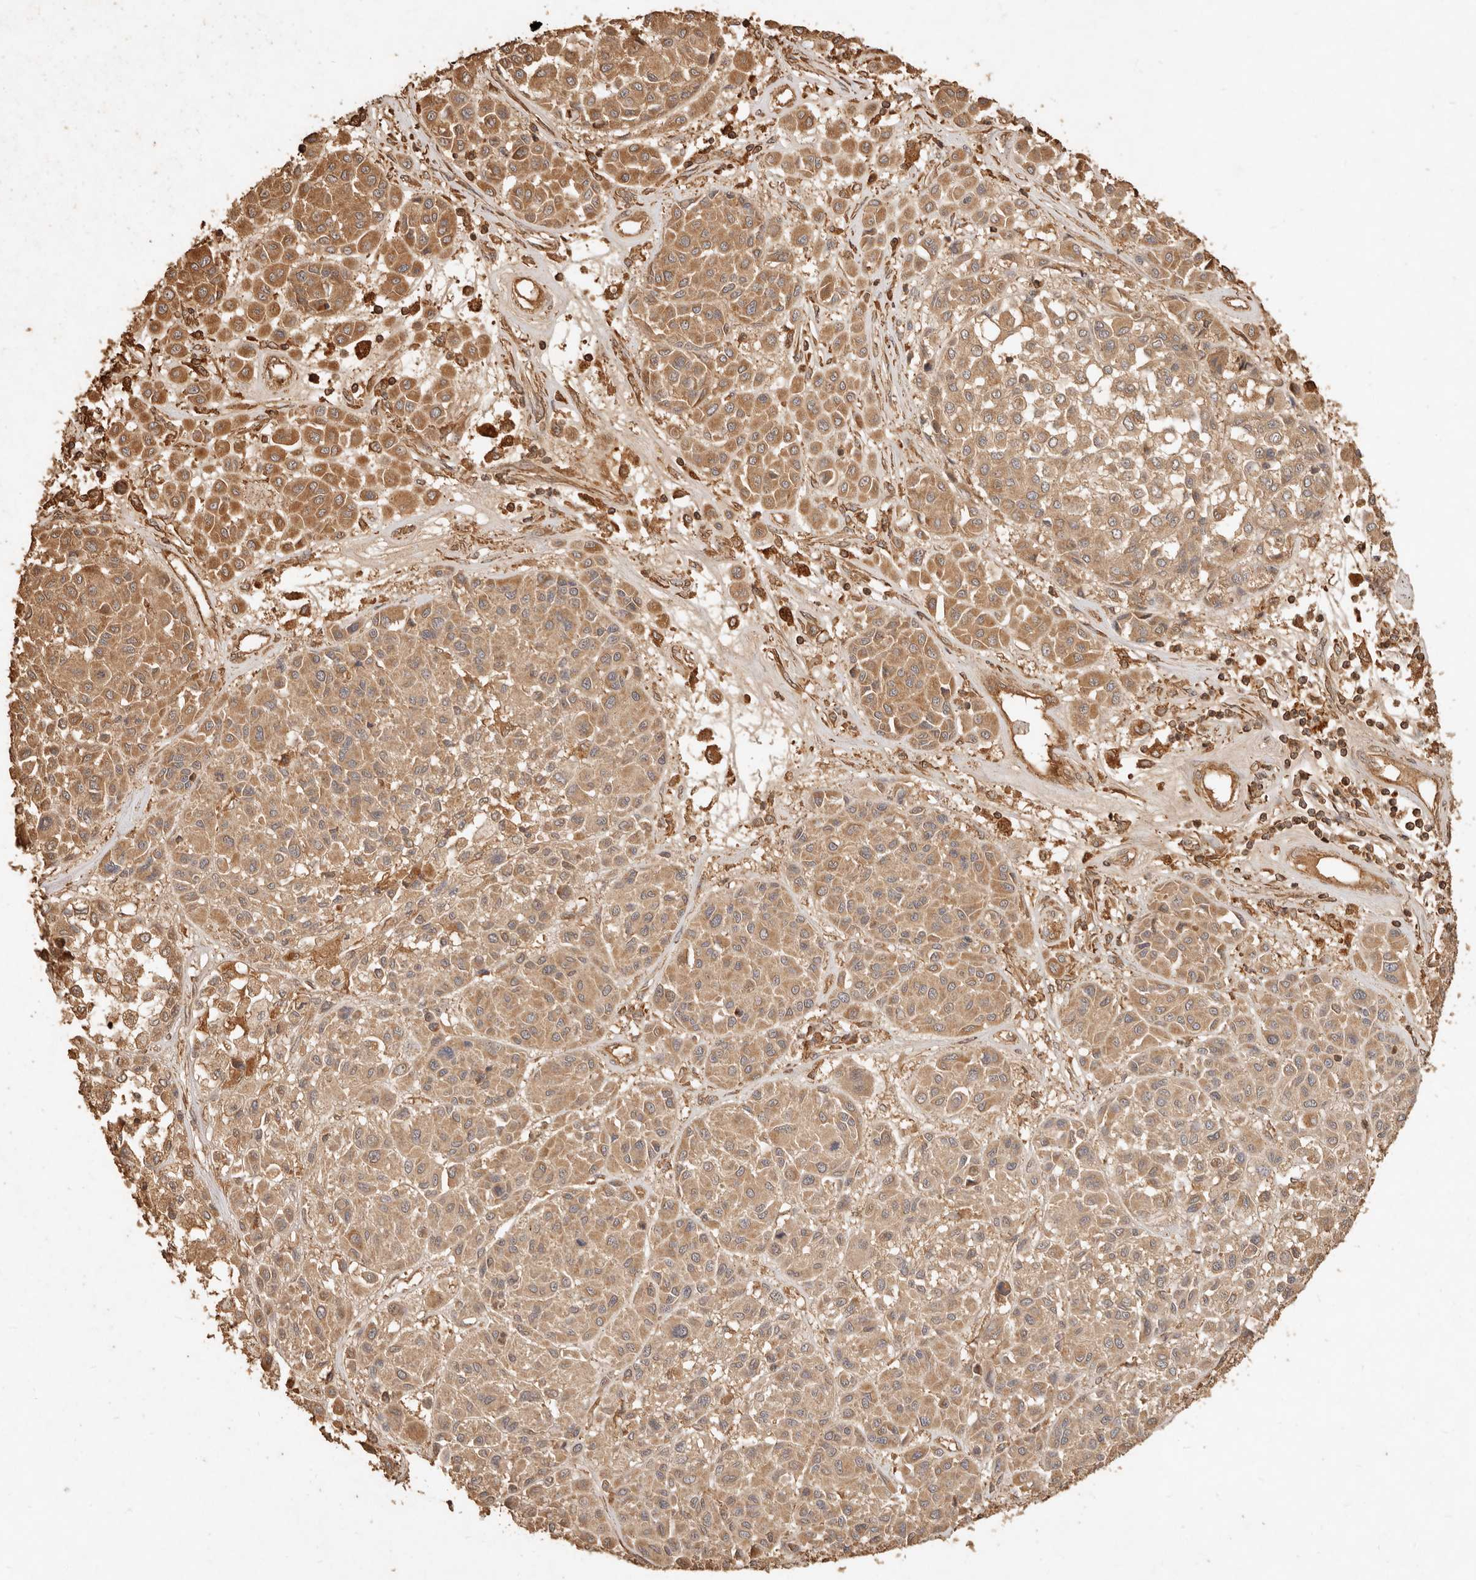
{"staining": {"intensity": "moderate", "quantity": ">75%", "location": "cytoplasmic/membranous"}, "tissue": "melanoma", "cell_type": "Tumor cells", "image_type": "cancer", "snomed": [{"axis": "morphology", "description": "Malignant melanoma, Metastatic site"}, {"axis": "topography", "description": "Soft tissue"}], "caption": "Immunohistochemistry of human melanoma displays medium levels of moderate cytoplasmic/membranous expression in approximately >75% of tumor cells. (DAB (3,3'-diaminobenzidine) IHC with brightfield microscopy, high magnification).", "gene": "FAM180B", "patient": {"sex": "male", "age": 41}}